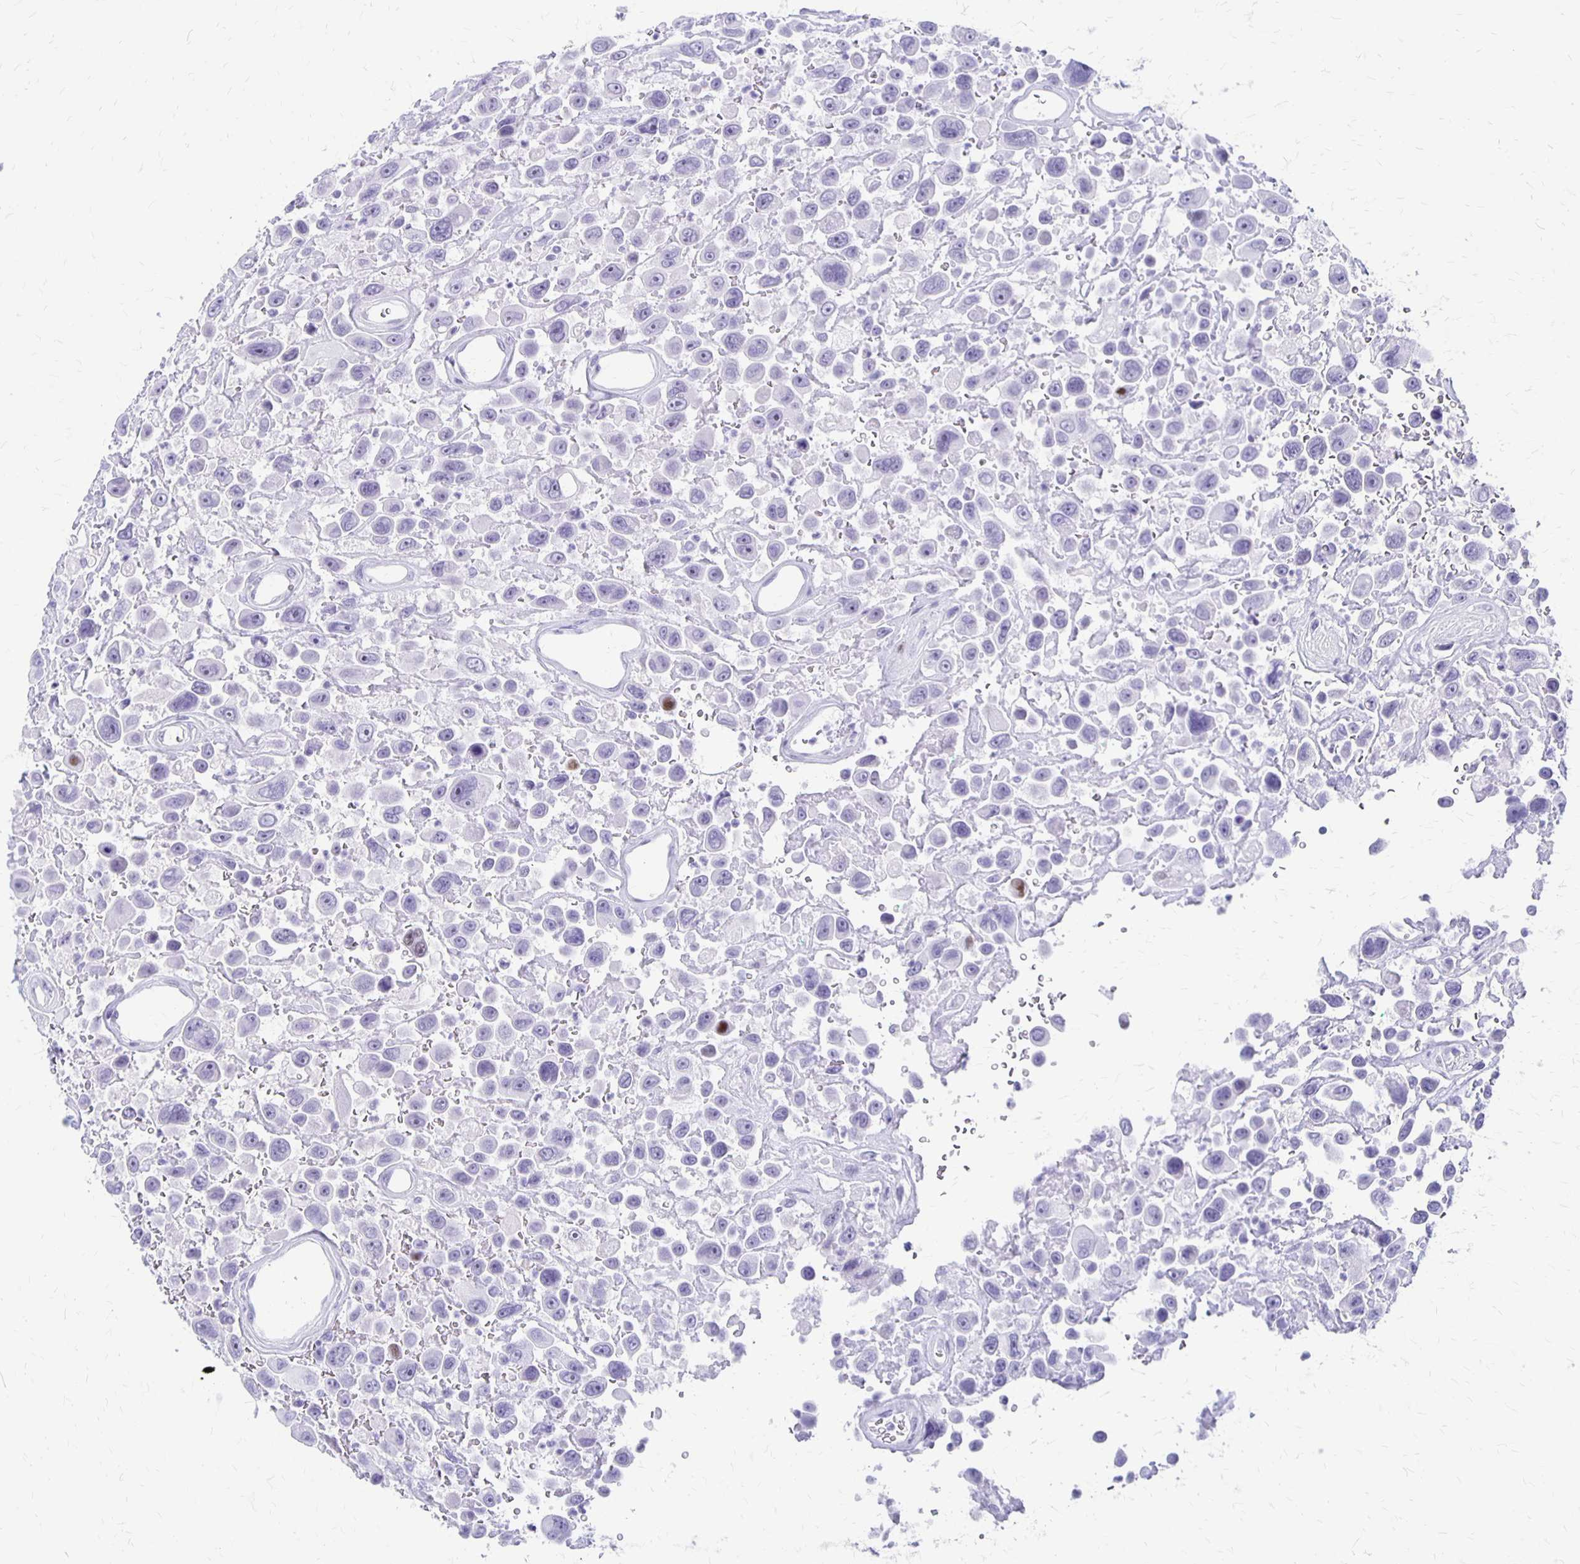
{"staining": {"intensity": "negative", "quantity": "none", "location": "none"}, "tissue": "urothelial cancer", "cell_type": "Tumor cells", "image_type": "cancer", "snomed": [{"axis": "morphology", "description": "Urothelial carcinoma, High grade"}, {"axis": "topography", "description": "Urinary bladder"}], "caption": "There is no significant staining in tumor cells of urothelial carcinoma (high-grade).", "gene": "MAGEC2", "patient": {"sex": "male", "age": 53}}